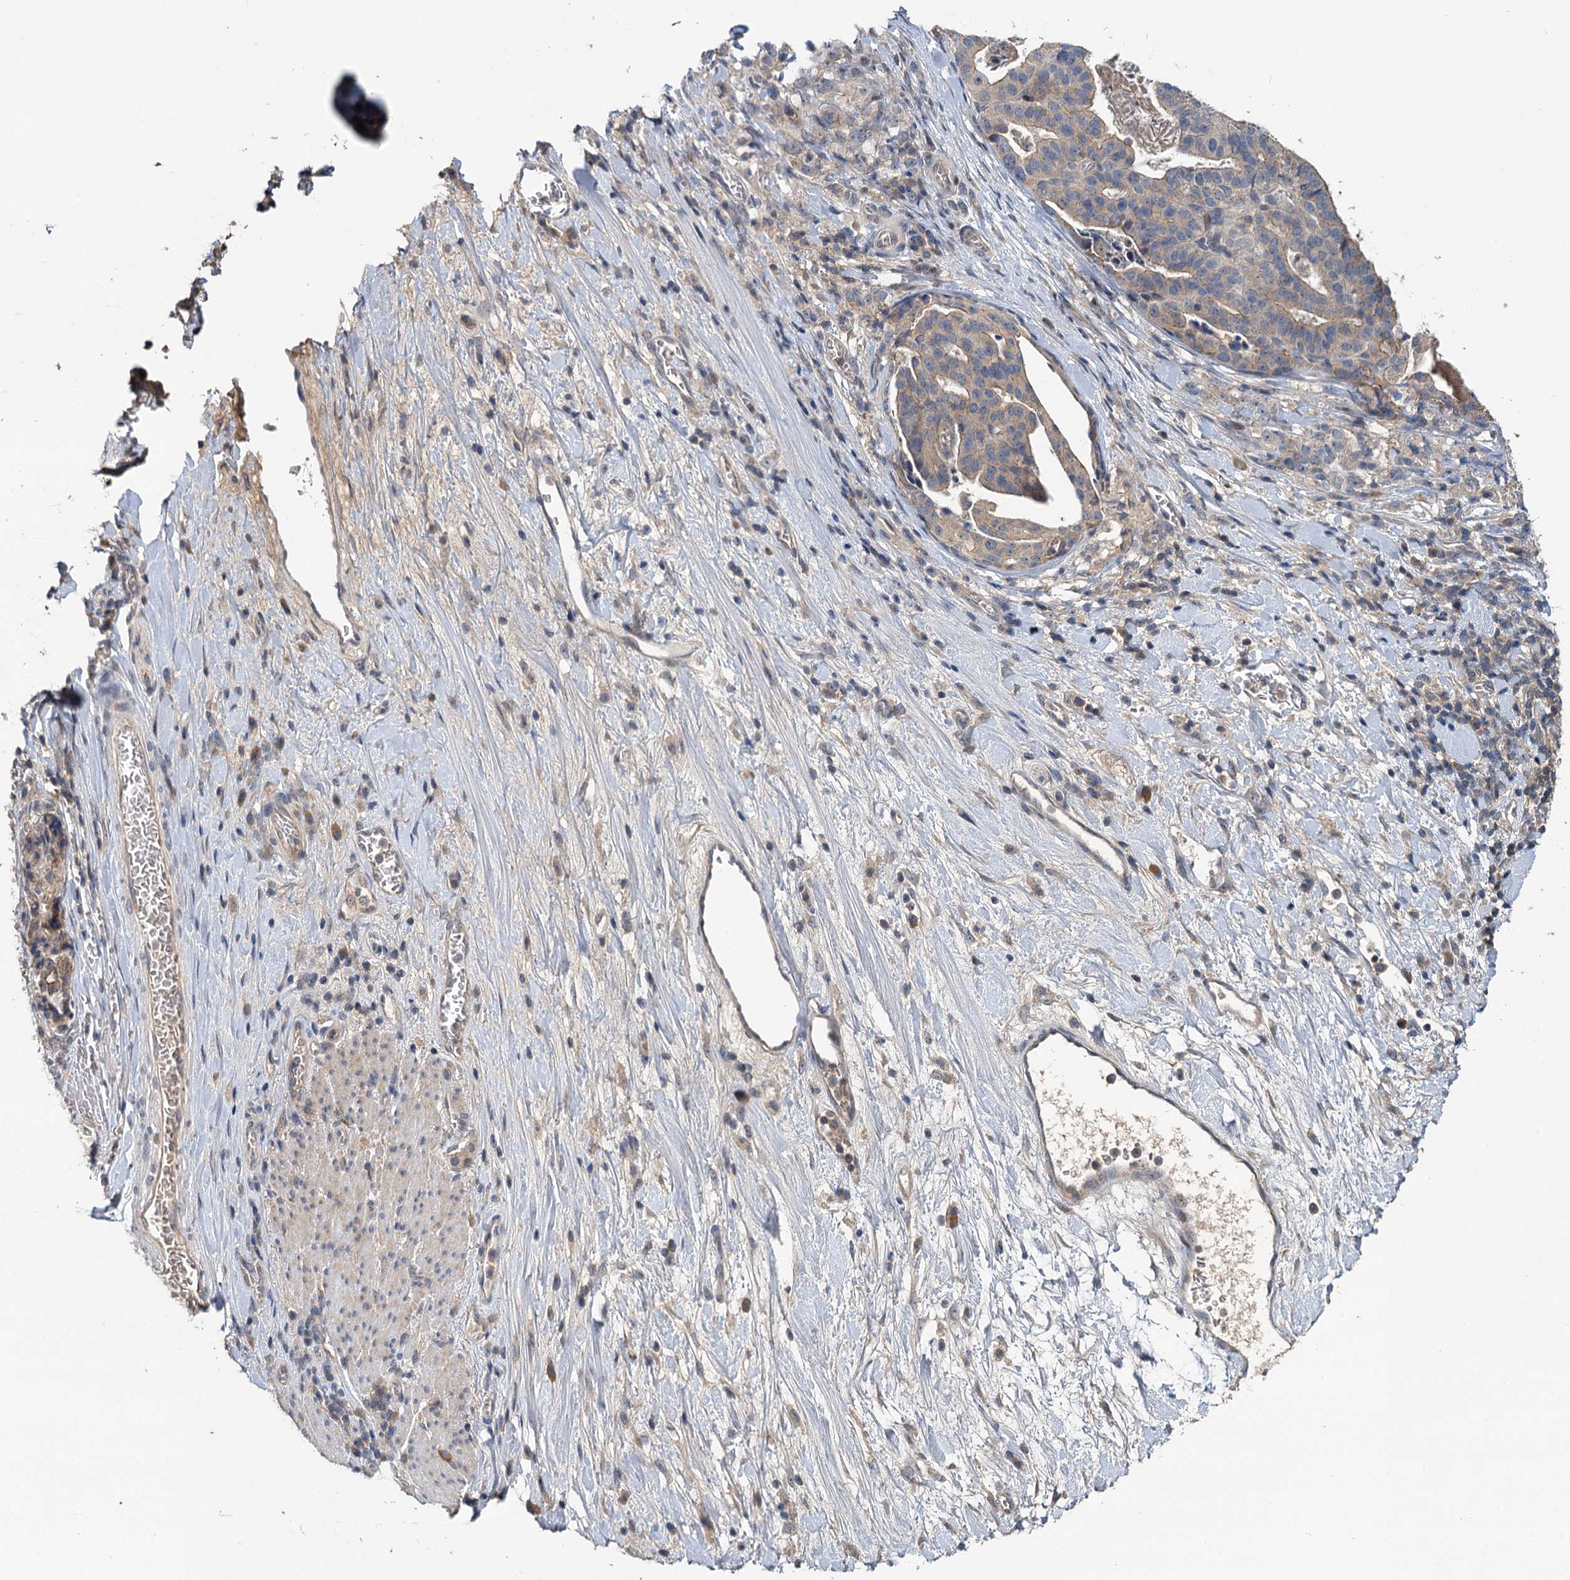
{"staining": {"intensity": "weak", "quantity": "25%-75%", "location": "cytoplasmic/membranous"}, "tissue": "stomach cancer", "cell_type": "Tumor cells", "image_type": "cancer", "snomed": [{"axis": "morphology", "description": "Adenocarcinoma, NOS"}, {"axis": "topography", "description": "Stomach"}], "caption": "This is an image of immunohistochemistry staining of stomach cancer (adenocarcinoma), which shows weak staining in the cytoplasmic/membranous of tumor cells.", "gene": "TMEM39A", "patient": {"sex": "male", "age": 48}}